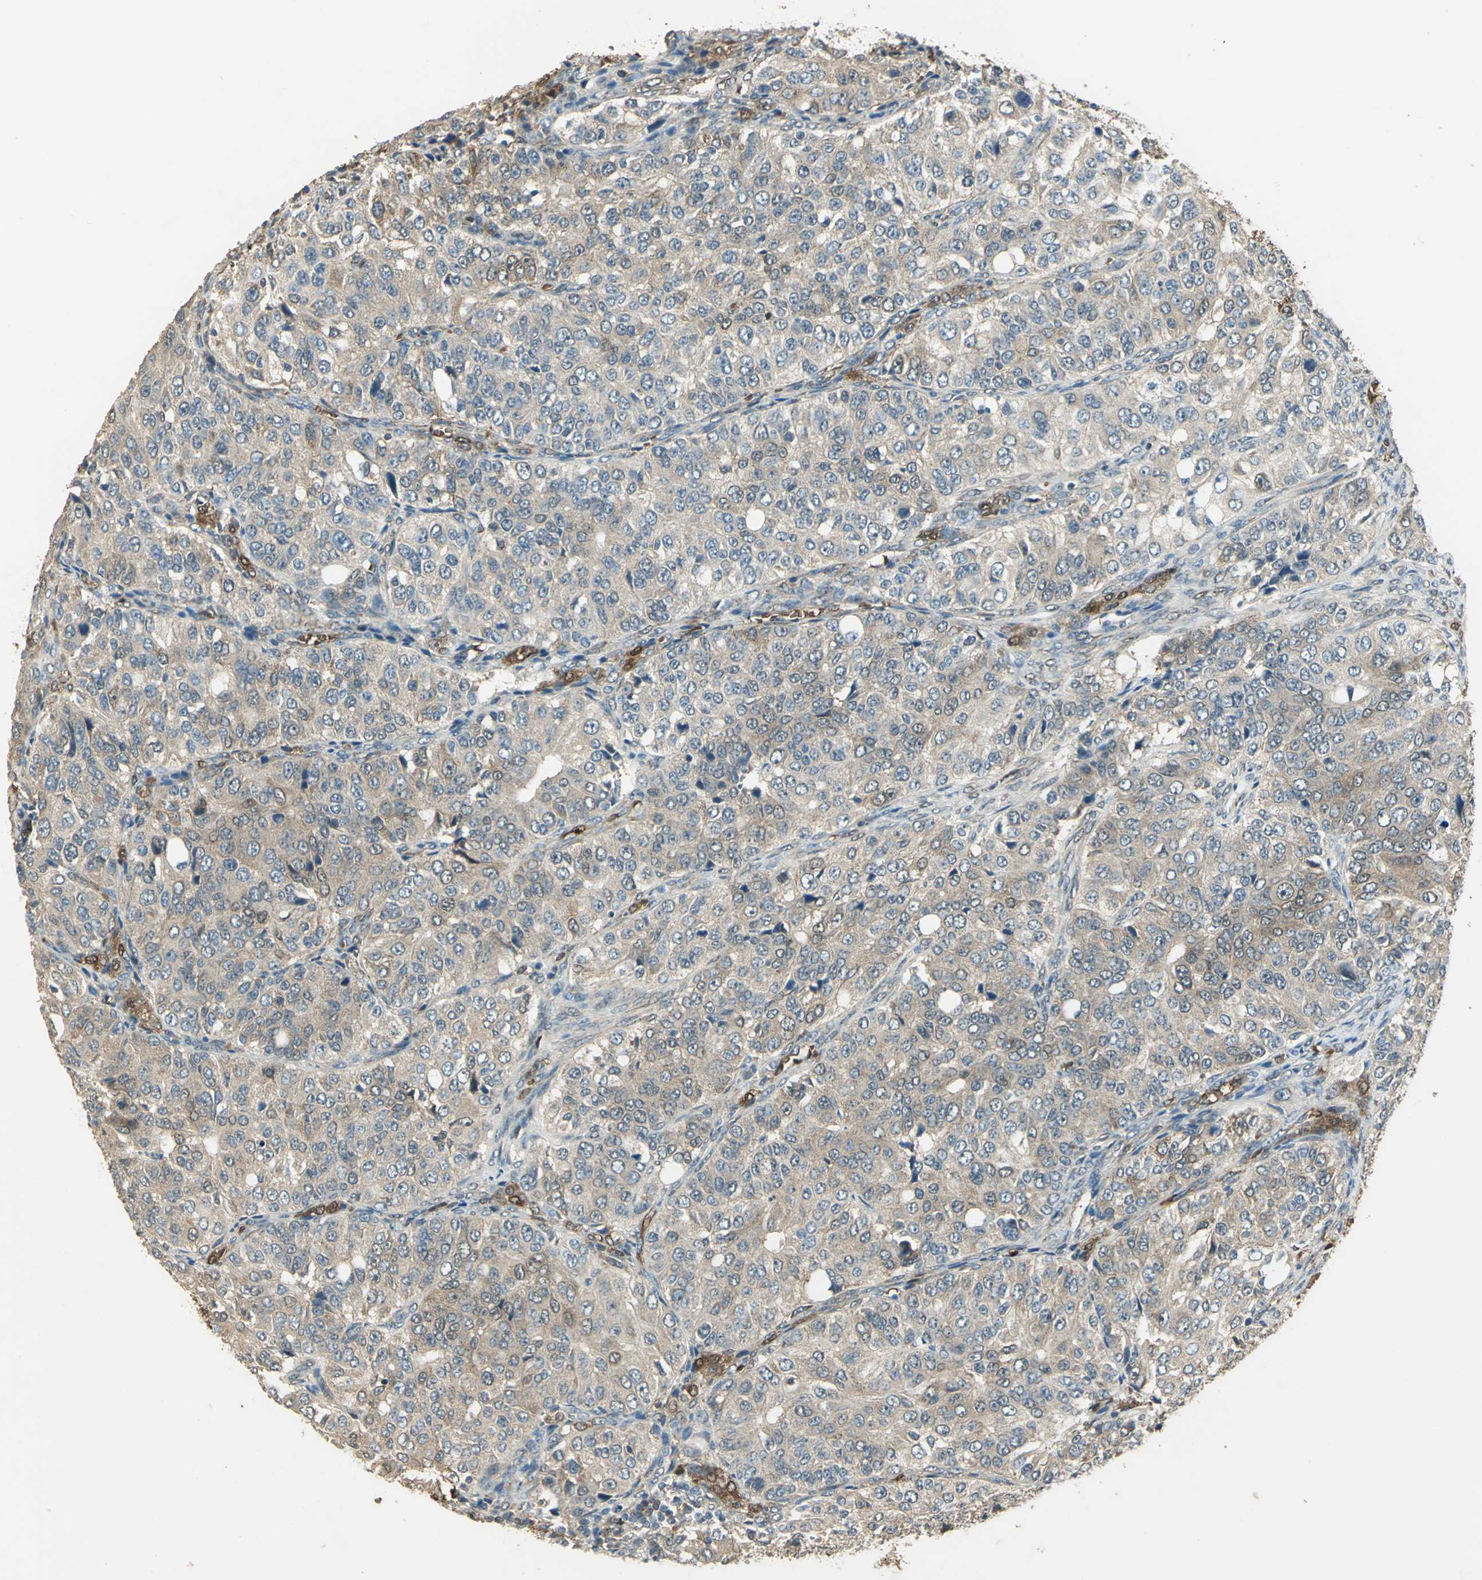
{"staining": {"intensity": "weak", "quantity": ">75%", "location": "cytoplasmic/membranous"}, "tissue": "ovarian cancer", "cell_type": "Tumor cells", "image_type": "cancer", "snomed": [{"axis": "morphology", "description": "Carcinoma, endometroid"}, {"axis": "topography", "description": "Ovary"}], "caption": "Protein expression analysis of ovarian cancer (endometroid carcinoma) demonstrates weak cytoplasmic/membranous staining in about >75% of tumor cells.", "gene": "DDAH1", "patient": {"sex": "female", "age": 51}}